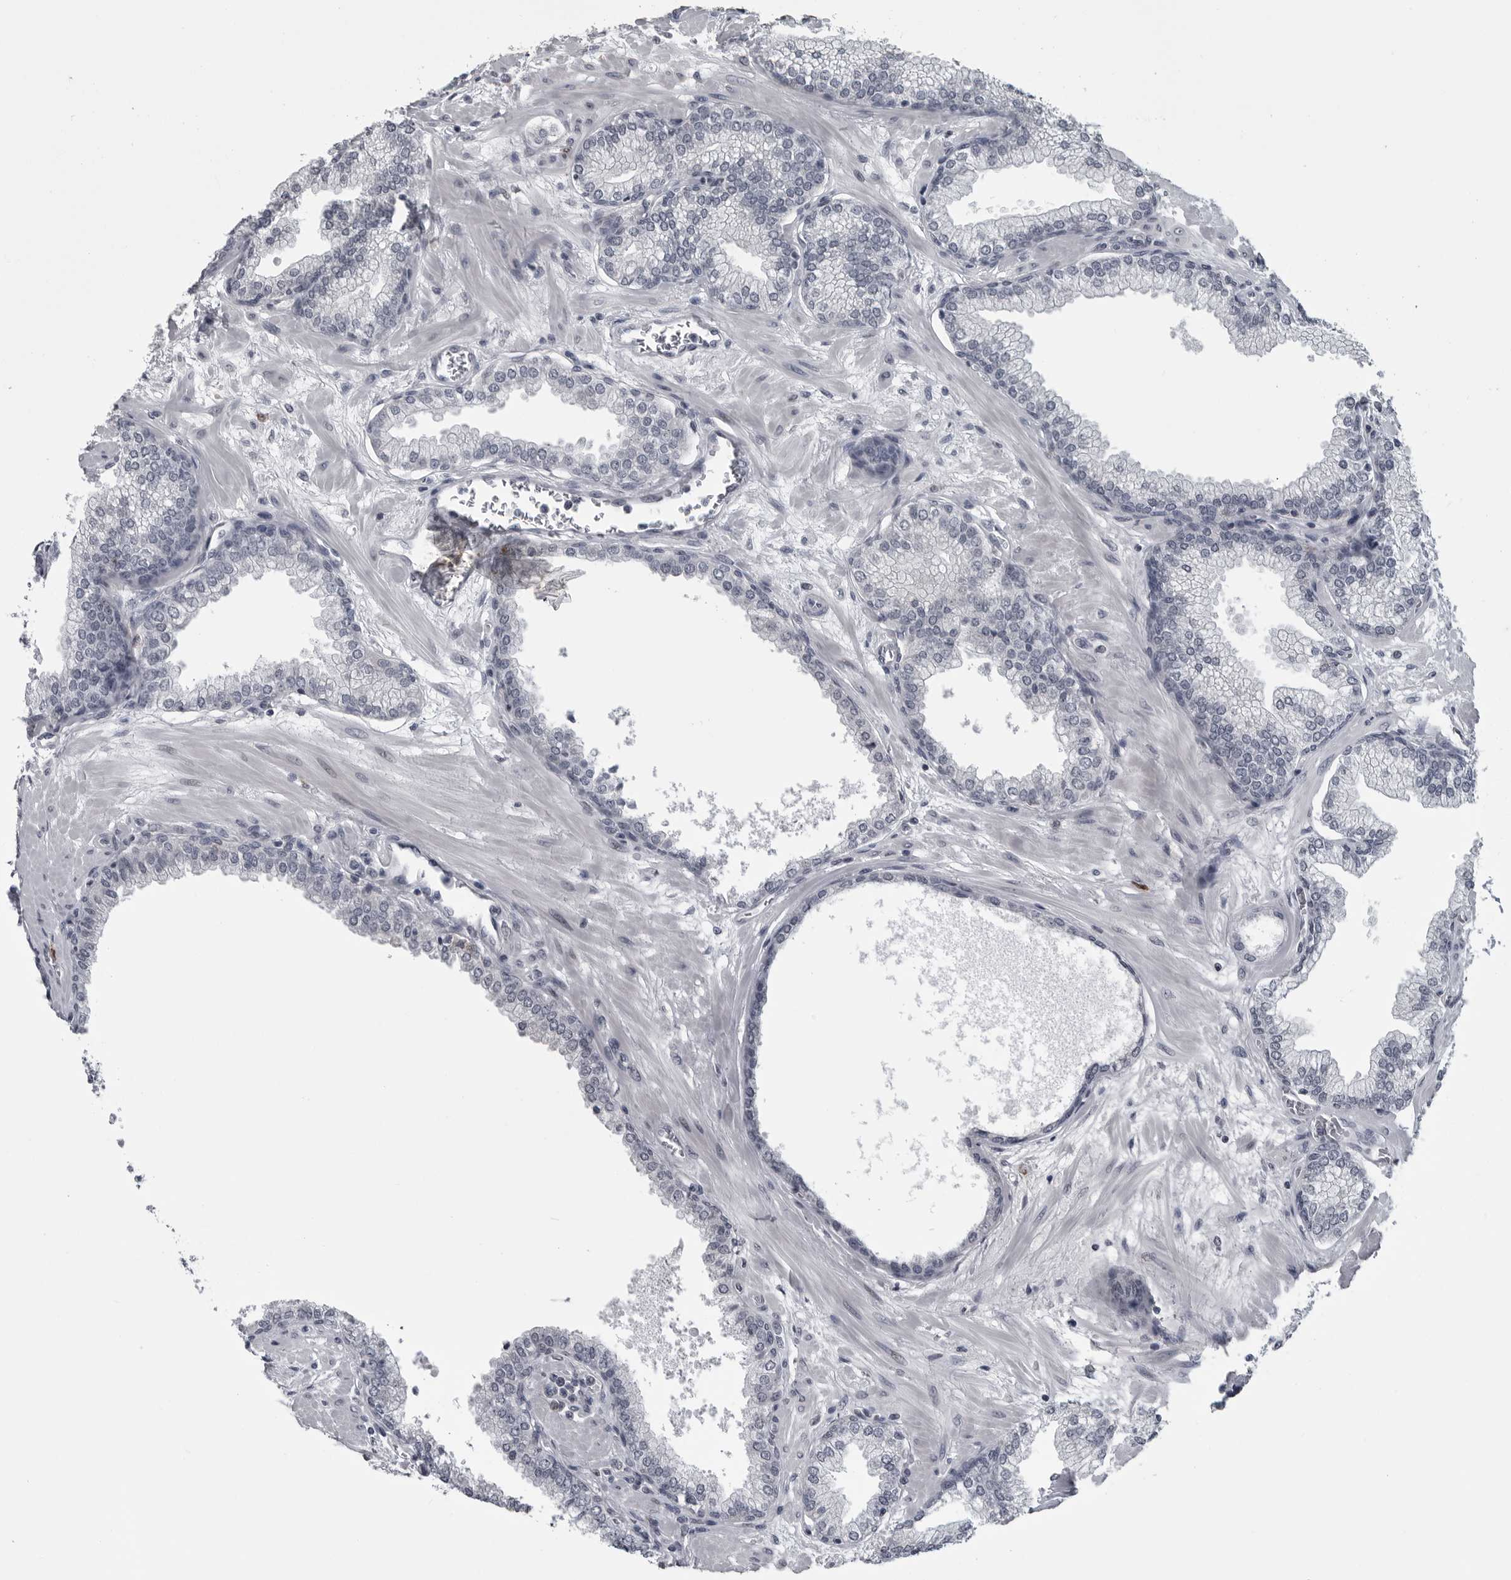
{"staining": {"intensity": "negative", "quantity": "none", "location": "none"}, "tissue": "prostate", "cell_type": "Glandular cells", "image_type": "normal", "snomed": [{"axis": "morphology", "description": "Normal tissue, NOS"}, {"axis": "morphology", "description": "Urothelial carcinoma, Low grade"}, {"axis": "topography", "description": "Urinary bladder"}, {"axis": "topography", "description": "Prostate"}], "caption": "A histopathology image of human prostate is negative for staining in glandular cells. (DAB immunohistochemistry (IHC) visualized using brightfield microscopy, high magnification).", "gene": "LYSMD1", "patient": {"sex": "male", "age": 60}}